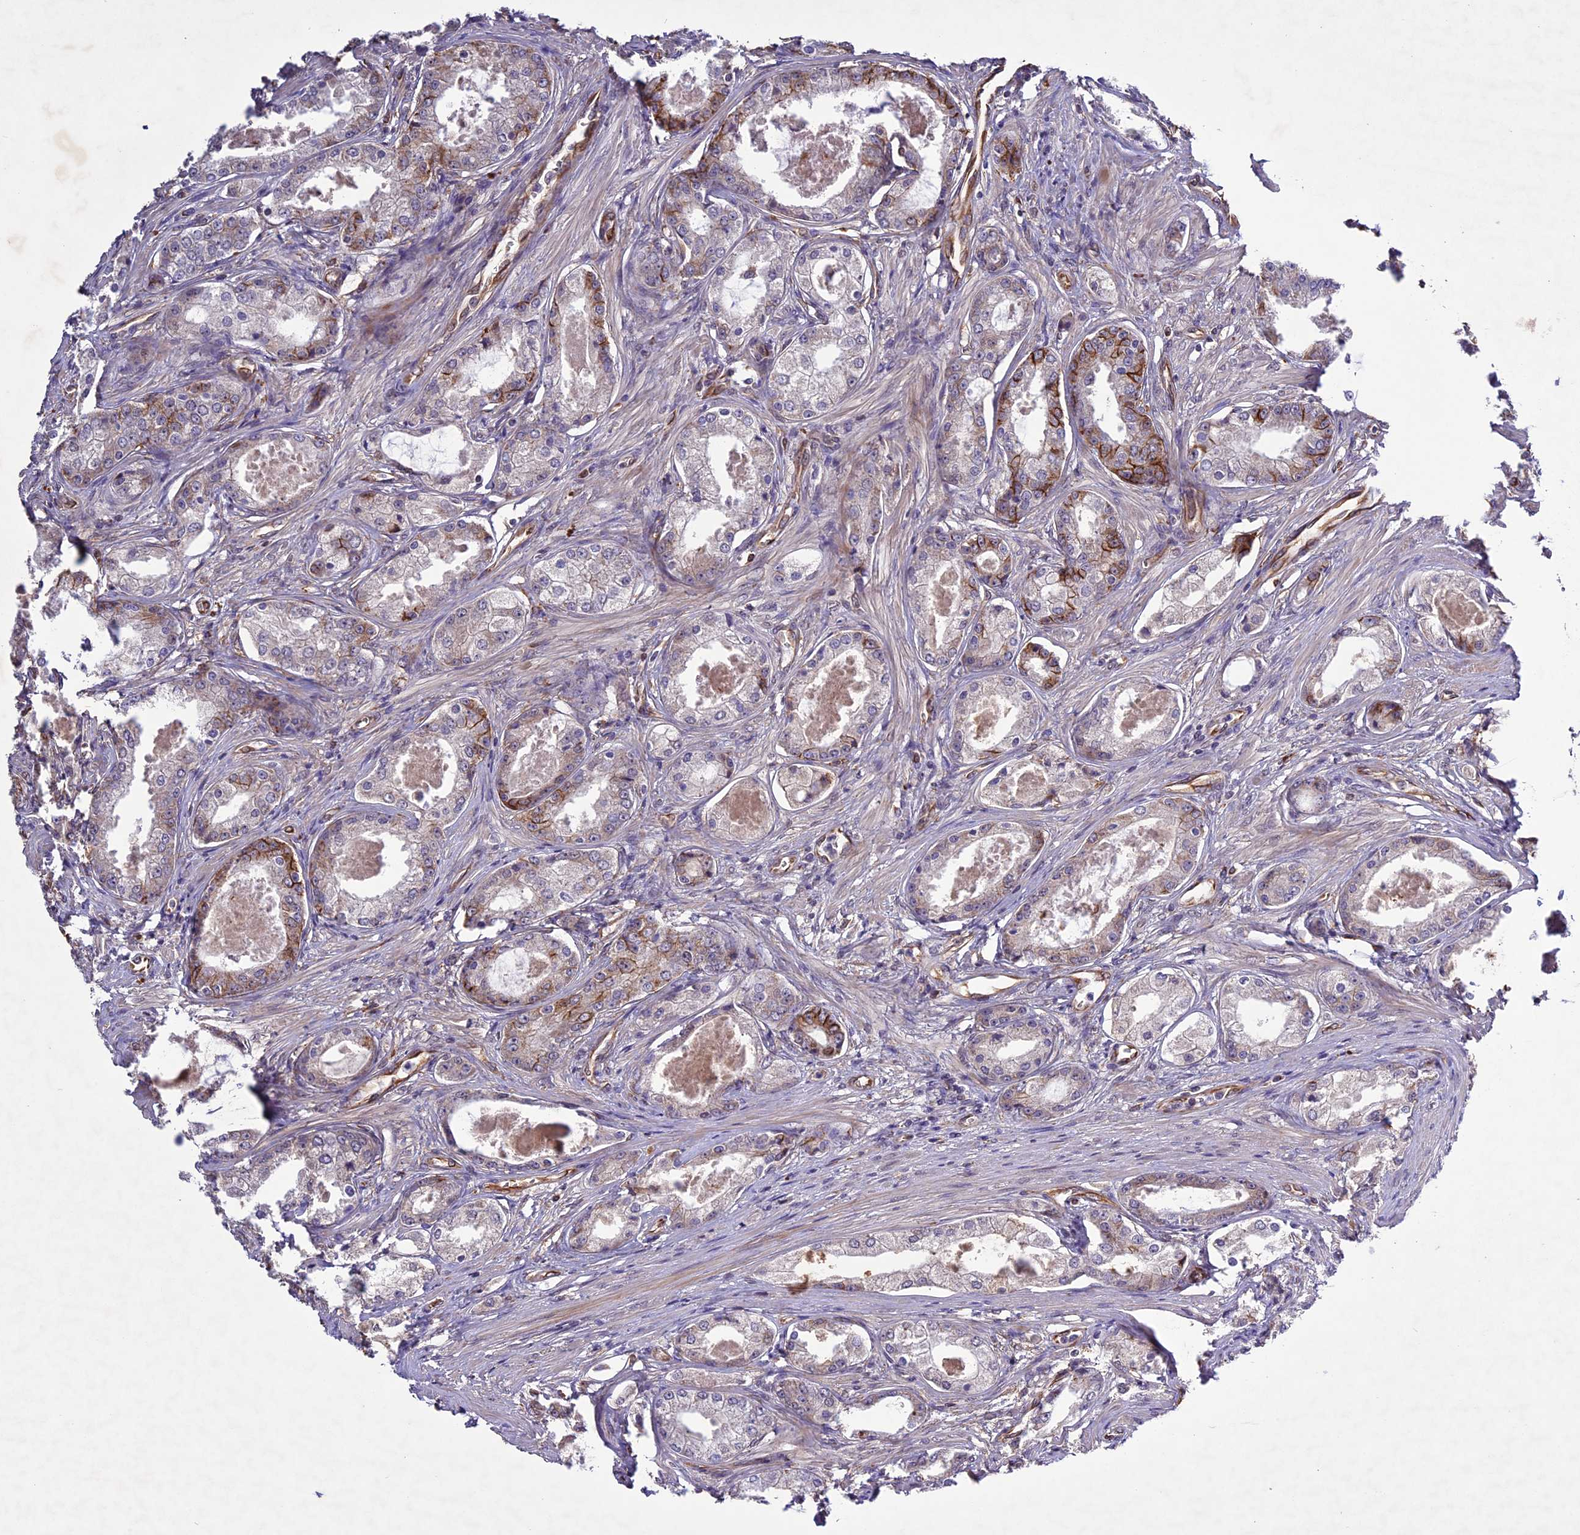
{"staining": {"intensity": "moderate", "quantity": "<25%", "location": "cytoplasmic/membranous"}, "tissue": "prostate cancer", "cell_type": "Tumor cells", "image_type": "cancer", "snomed": [{"axis": "morphology", "description": "Adenocarcinoma, Low grade"}, {"axis": "topography", "description": "Prostate"}], "caption": "Immunohistochemistry image of human prostate low-grade adenocarcinoma stained for a protein (brown), which demonstrates low levels of moderate cytoplasmic/membranous staining in about <25% of tumor cells.", "gene": "C3orf70", "patient": {"sex": "male", "age": 68}}